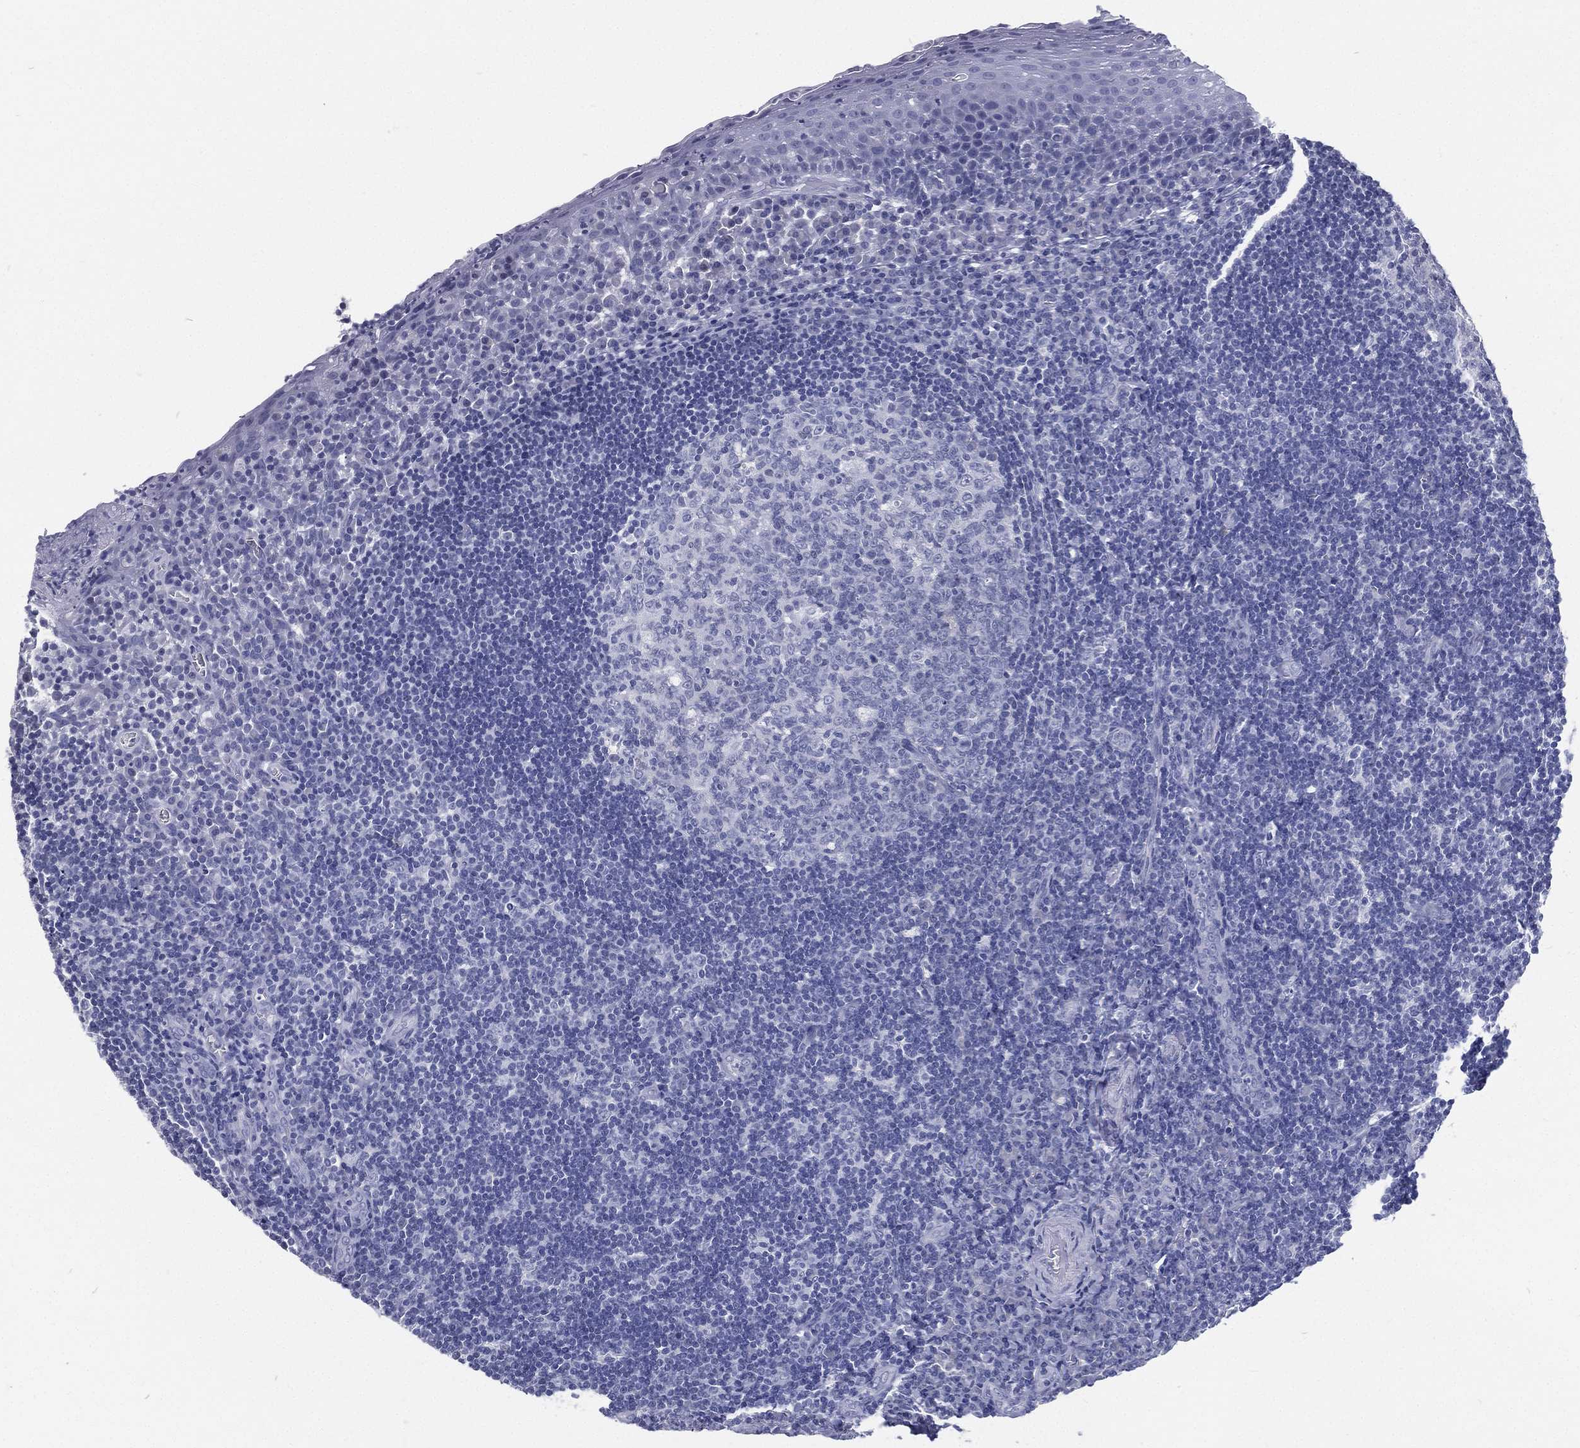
{"staining": {"intensity": "negative", "quantity": "none", "location": "none"}, "tissue": "tonsil", "cell_type": "Germinal center cells", "image_type": "normal", "snomed": [{"axis": "morphology", "description": "Normal tissue, NOS"}, {"axis": "morphology", "description": "Inflammation, NOS"}, {"axis": "topography", "description": "Tonsil"}], "caption": "Histopathology image shows no significant protein positivity in germinal center cells of benign tonsil. Nuclei are stained in blue.", "gene": "RSPH4A", "patient": {"sex": "female", "age": 31}}